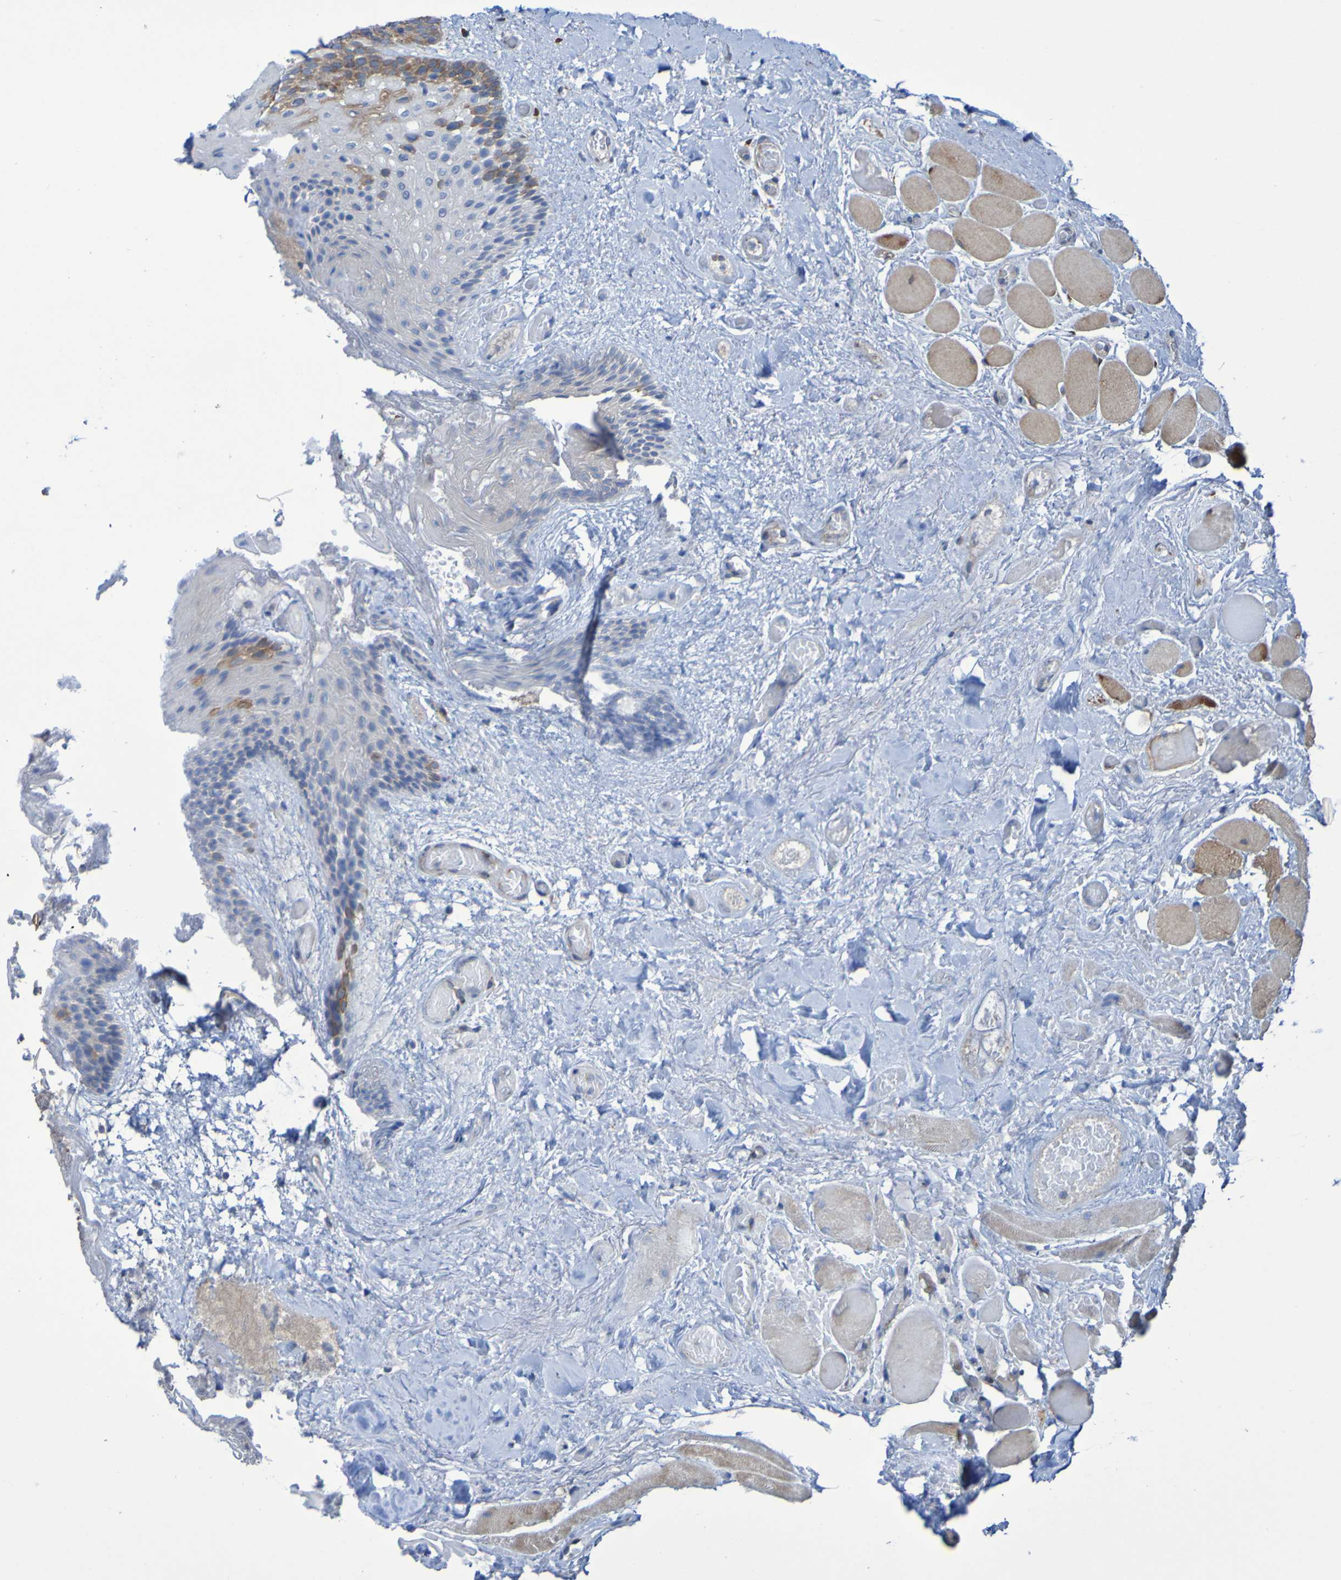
{"staining": {"intensity": "moderate", "quantity": "25%-75%", "location": "cytoplasmic/membranous"}, "tissue": "oral mucosa", "cell_type": "Squamous epithelial cells", "image_type": "normal", "snomed": [{"axis": "morphology", "description": "Normal tissue, NOS"}, {"axis": "morphology", "description": "Squamous cell carcinoma, NOS"}, {"axis": "topography", "description": "Skeletal muscle"}, {"axis": "topography", "description": "Adipose tissue"}, {"axis": "topography", "description": "Vascular tissue"}, {"axis": "topography", "description": "Oral tissue"}, {"axis": "topography", "description": "Peripheral nerve tissue"}, {"axis": "topography", "description": "Head-Neck"}], "caption": "Brown immunohistochemical staining in normal human oral mucosa displays moderate cytoplasmic/membranous staining in about 25%-75% of squamous epithelial cells.", "gene": "FKBP3", "patient": {"sex": "male", "age": 71}}